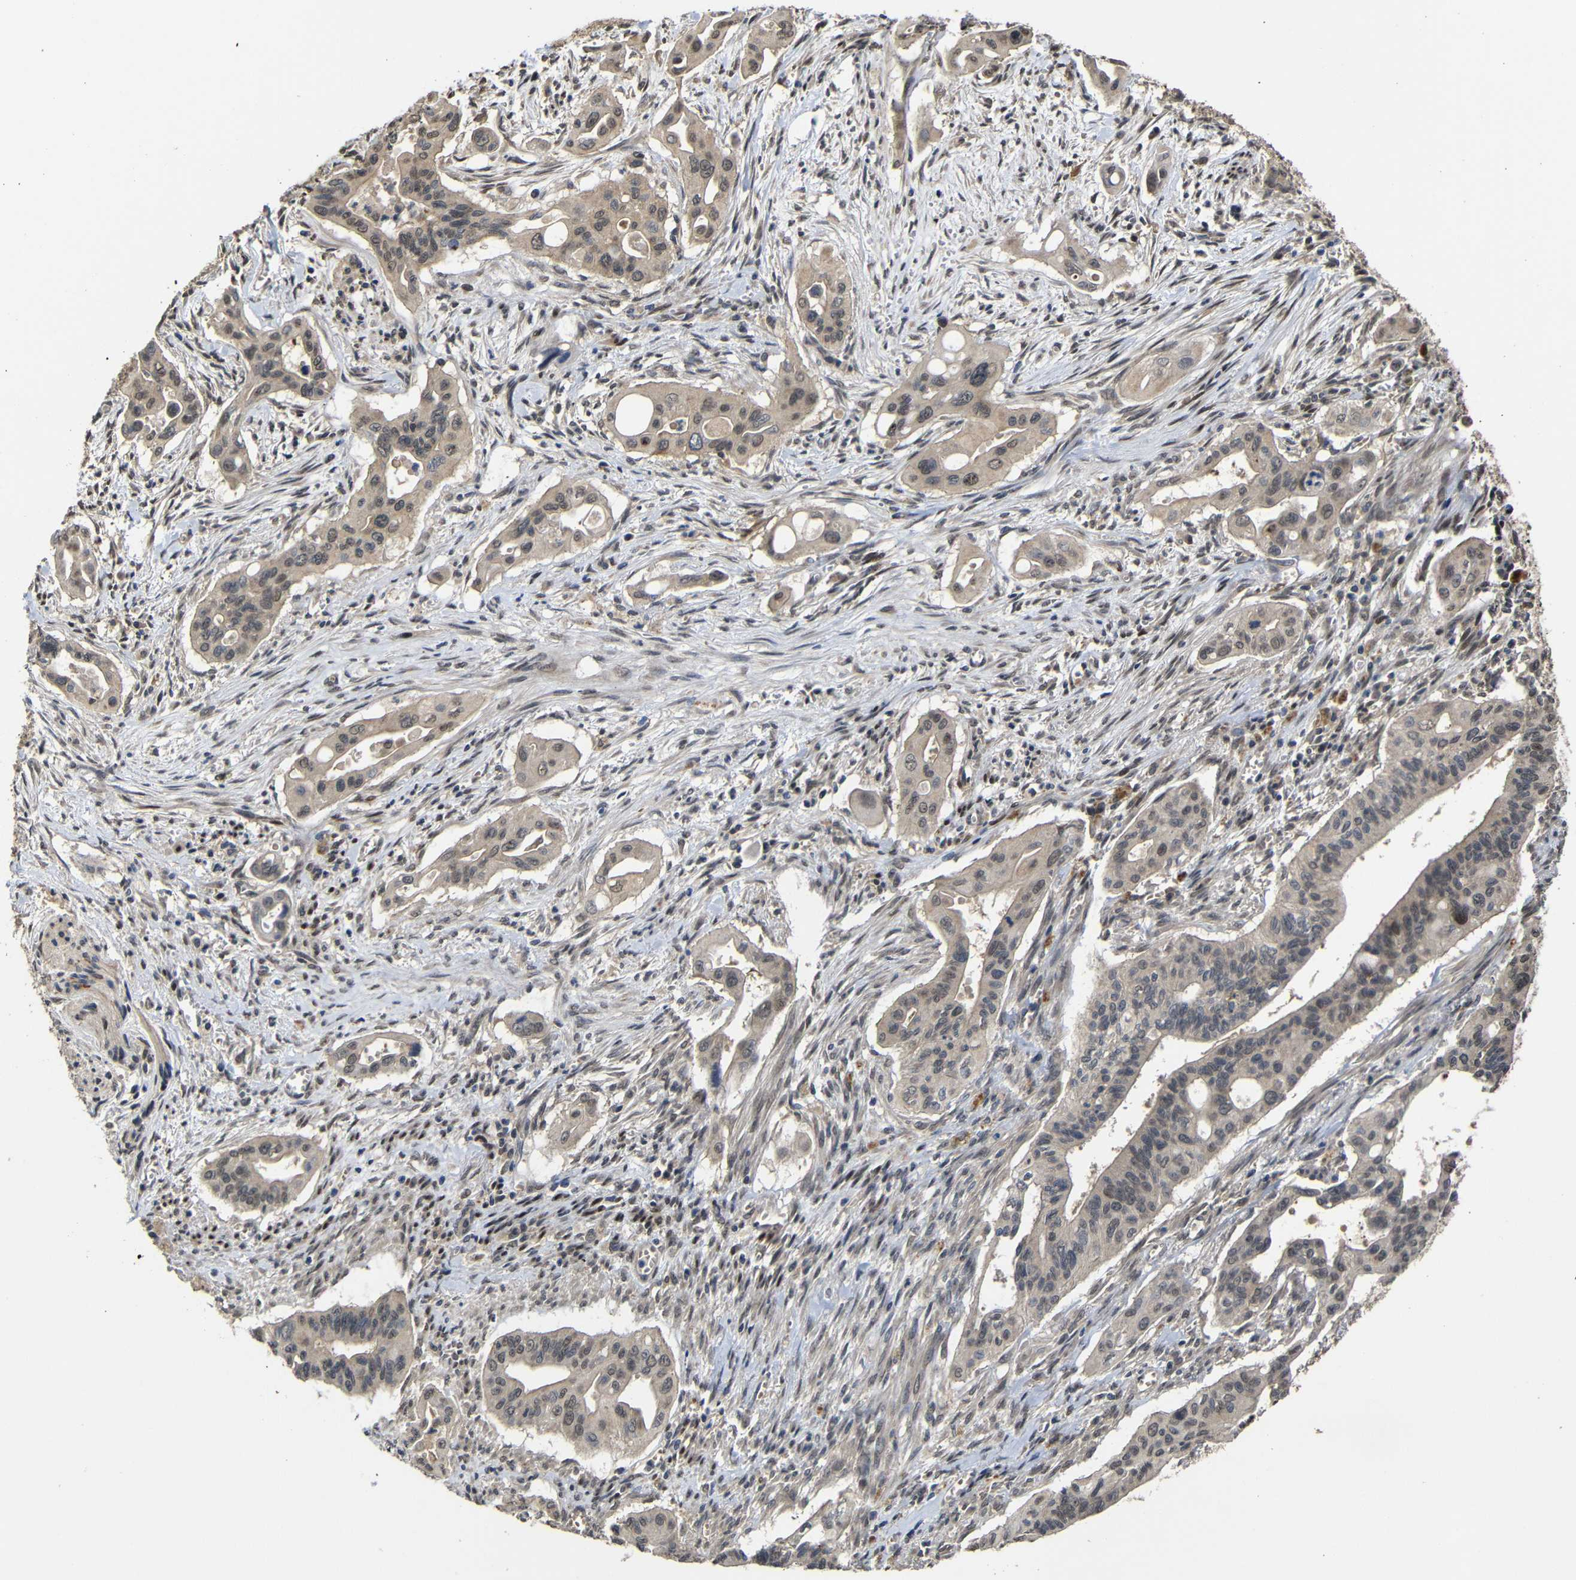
{"staining": {"intensity": "weak", "quantity": ">75%", "location": "cytoplasmic/membranous,nuclear"}, "tissue": "pancreatic cancer", "cell_type": "Tumor cells", "image_type": "cancer", "snomed": [{"axis": "morphology", "description": "Adenocarcinoma, NOS"}, {"axis": "topography", "description": "Pancreas"}], "caption": "Protein positivity by IHC displays weak cytoplasmic/membranous and nuclear expression in approximately >75% of tumor cells in pancreatic cancer (adenocarcinoma). The staining was performed using DAB (3,3'-diaminobenzidine), with brown indicating positive protein expression. Nuclei are stained blue with hematoxylin.", "gene": "ATG12", "patient": {"sex": "male", "age": 77}}